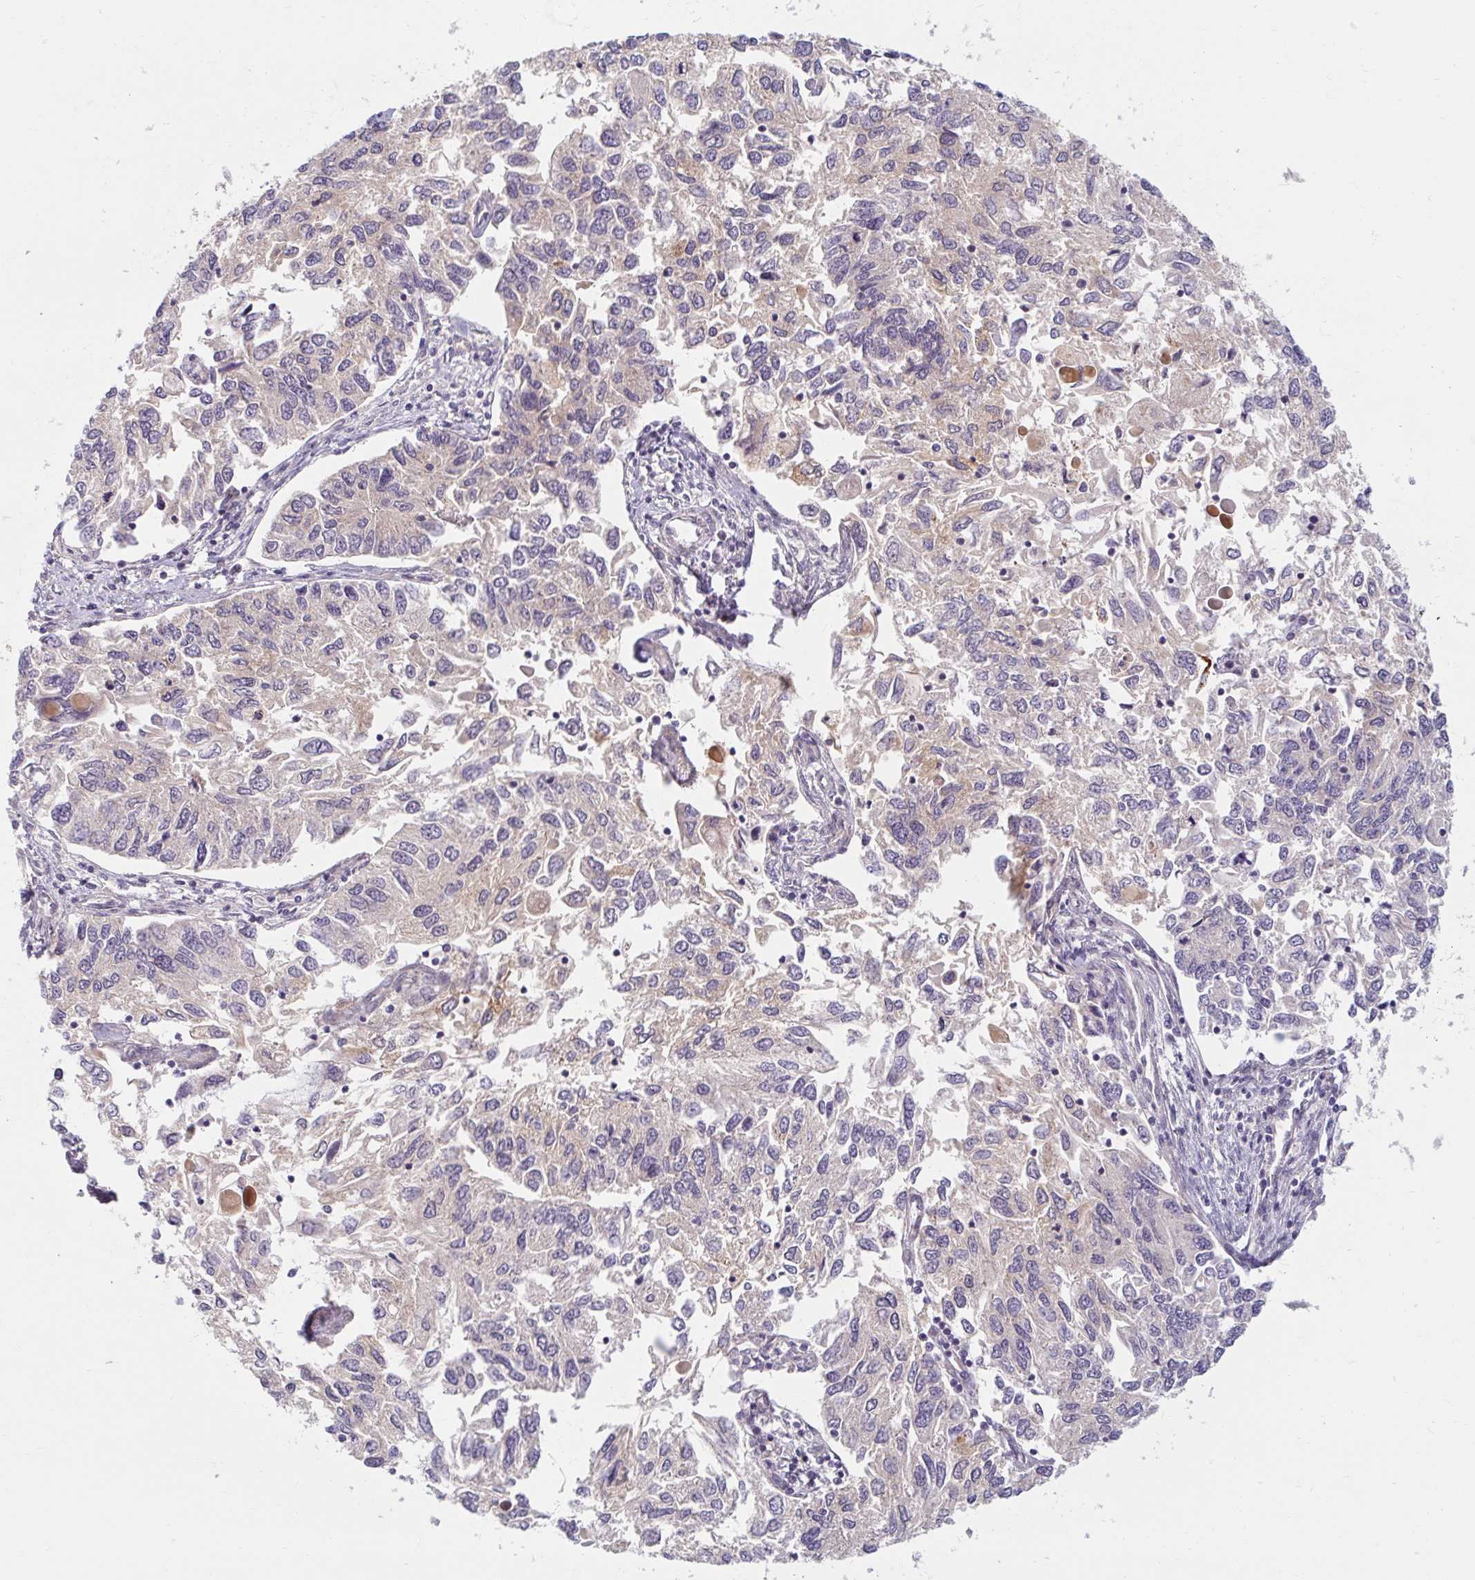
{"staining": {"intensity": "moderate", "quantity": "25%-75%", "location": "cytoplasmic/membranous"}, "tissue": "endometrial cancer", "cell_type": "Tumor cells", "image_type": "cancer", "snomed": [{"axis": "morphology", "description": "Carcinoma, NOS"}, {"axis": "topography", "description": "Uterus"}], "caption": "Carcinoma (endometrial) stained with a brown dye exhibits moderate cytoplasmic/membranous positive positivity in approximately 25%-75% of tumor cells.", "gene": "SKP2", "patient": {"sex": "female", "age": 76}}